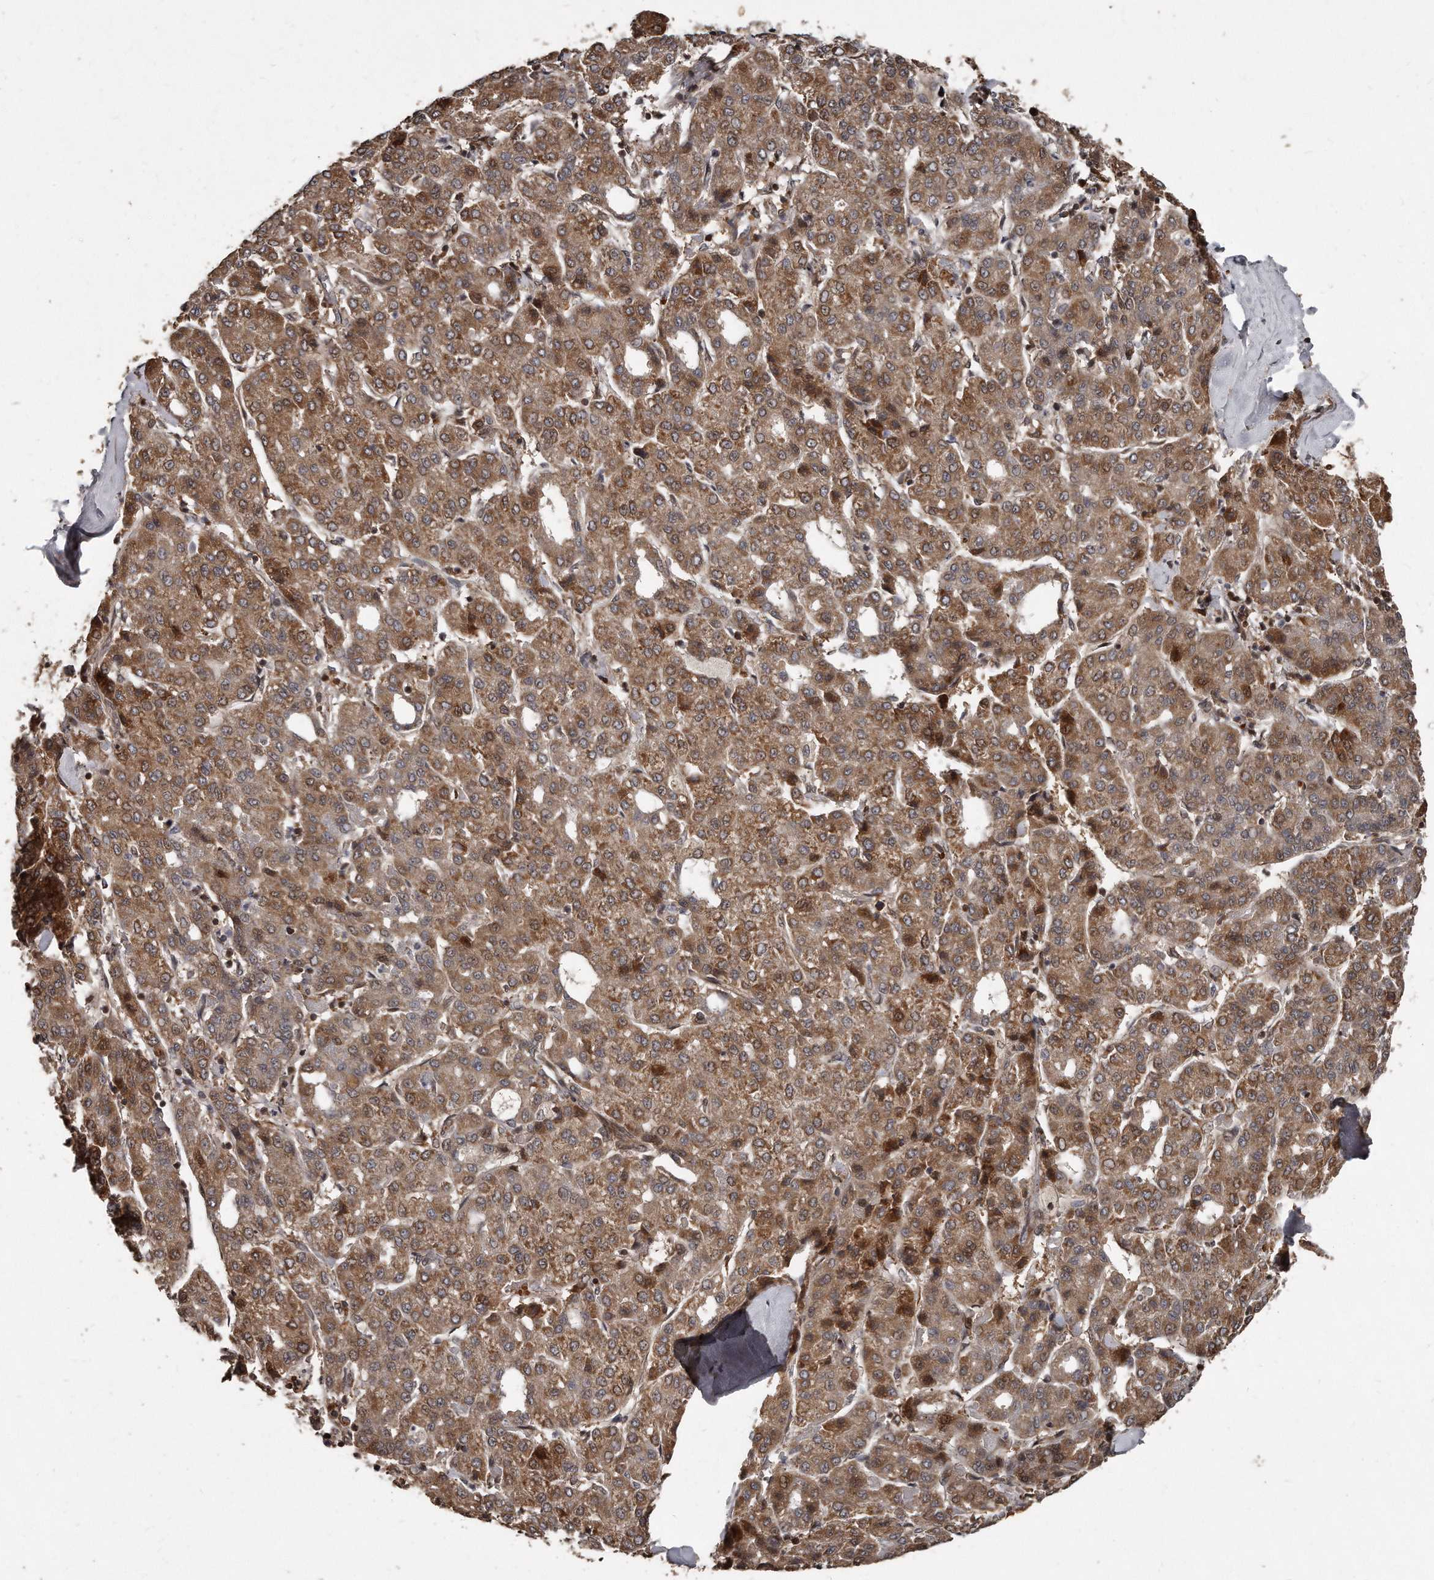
{"staining": {"intensity": "moderate", "quantity": ">75%", "location": "cytoplasmic/membranous"}, "tissue": "liver cancer", "cell_type": "Tumor cells", "image_type": "cancer", "snomed": [{"axis": "morphology", "description": "Carcinoma, Hepatocellular, NOS"}, {"axis": "topography", "description": "Liver"}], "caption": "Tumor cells show medium levels of moderate cytoplasmic/membranous positivity in about >75% of cells in human liver cancer (hepatocellular carcinoma). The protein is shown in brown color, while the nuclei are stained blue.", "gene": "GCH1", "patient": {"sex": "male", "age": 65}}